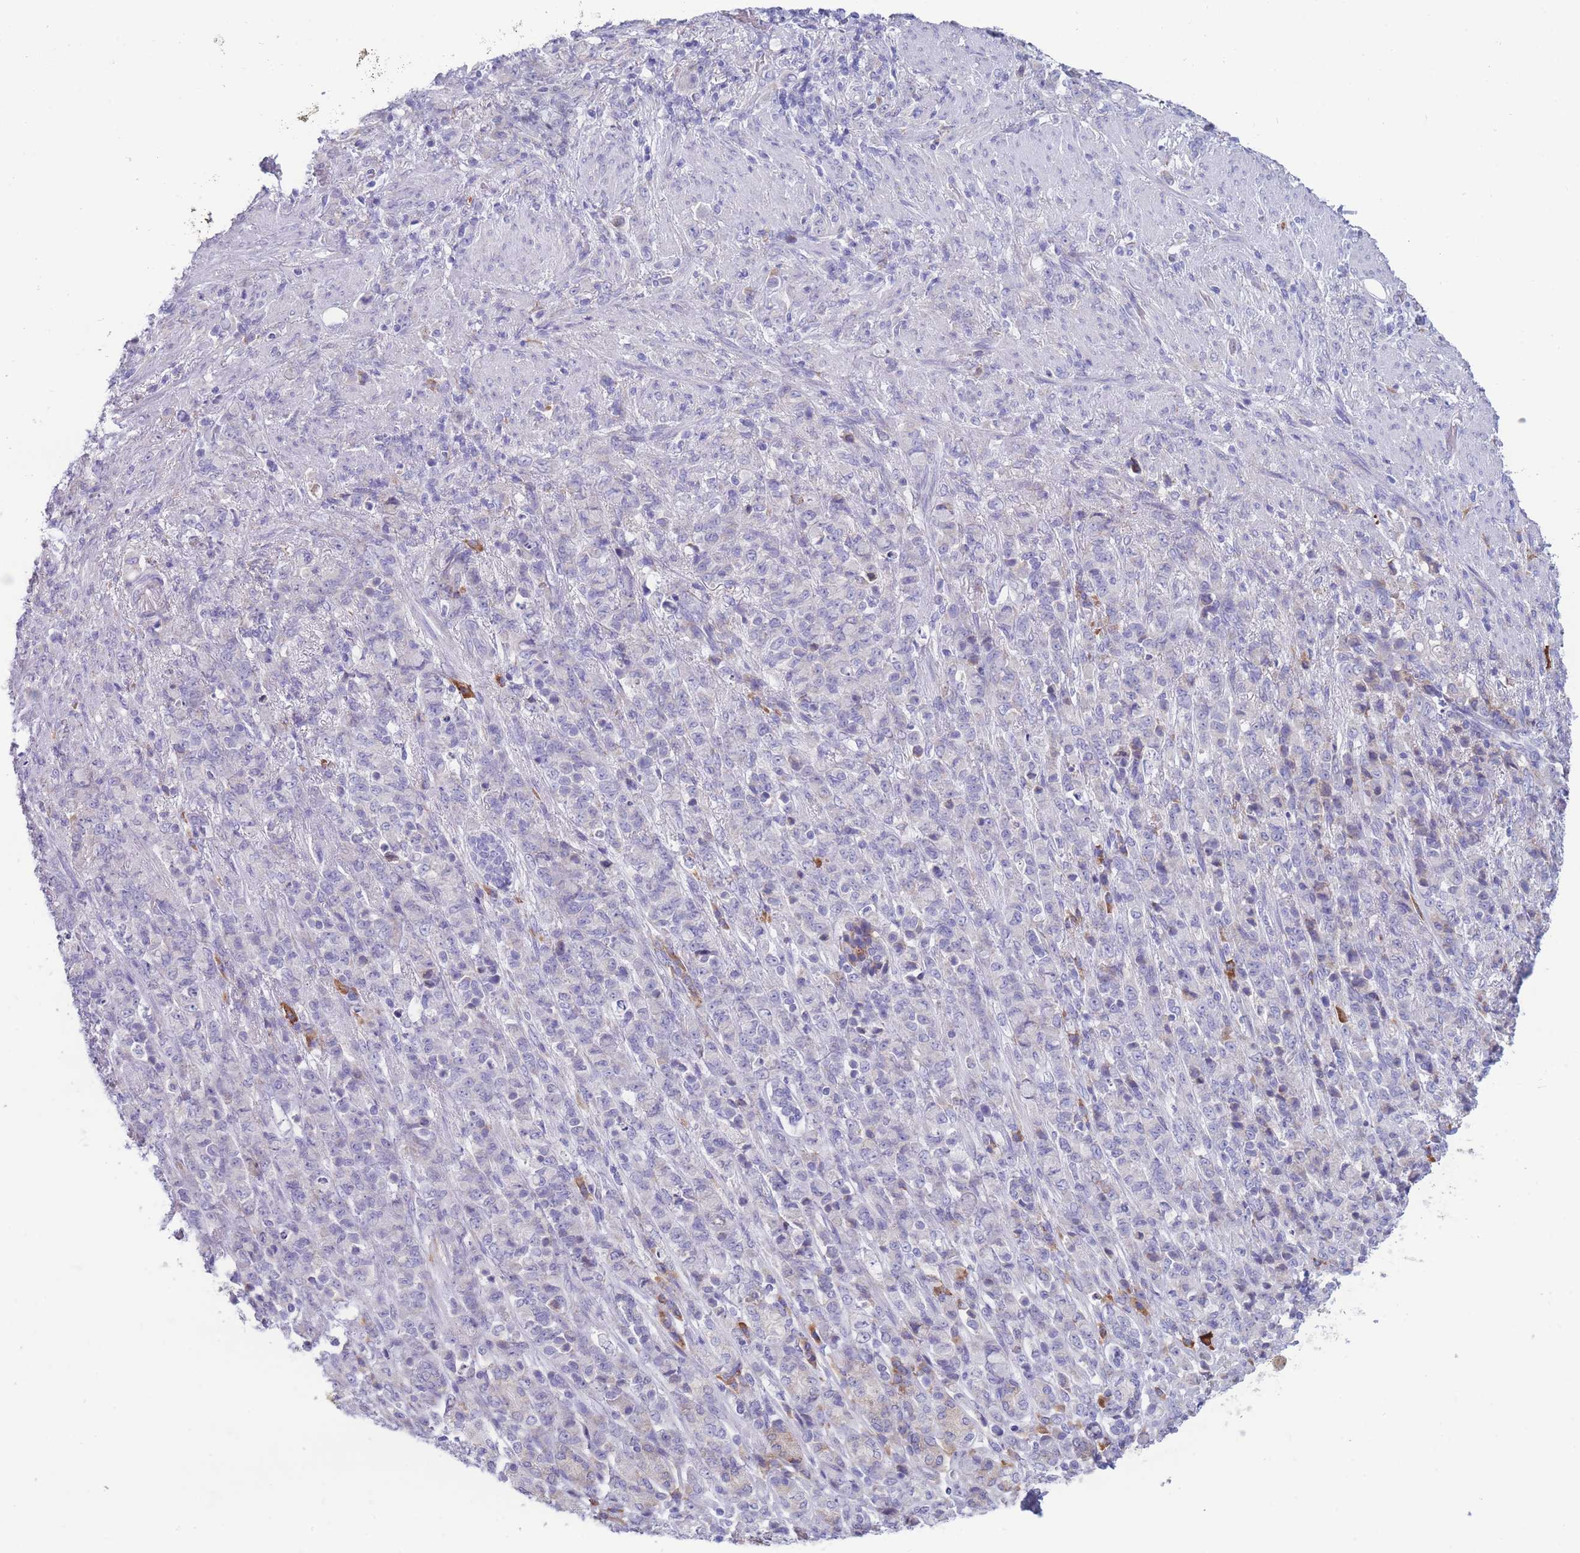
{"staining": {"intensity": "negative", "quantity": "none", "location": "none"}, "tissue": "stomach cancer", "cell_type": "Tumor cells", "image_type": "cancer", "snomed": [{"axis": "morphology", "description": "Adenocarcinoma, NOS"}, {"axis": "topography", "description": "Stomach"}], "caption": "Image shows no protein staining in tumor cells of stomach adenocarcinoma tissue.", "gene": "XKR8", "patient": {"sex": "female", "age": 79}}